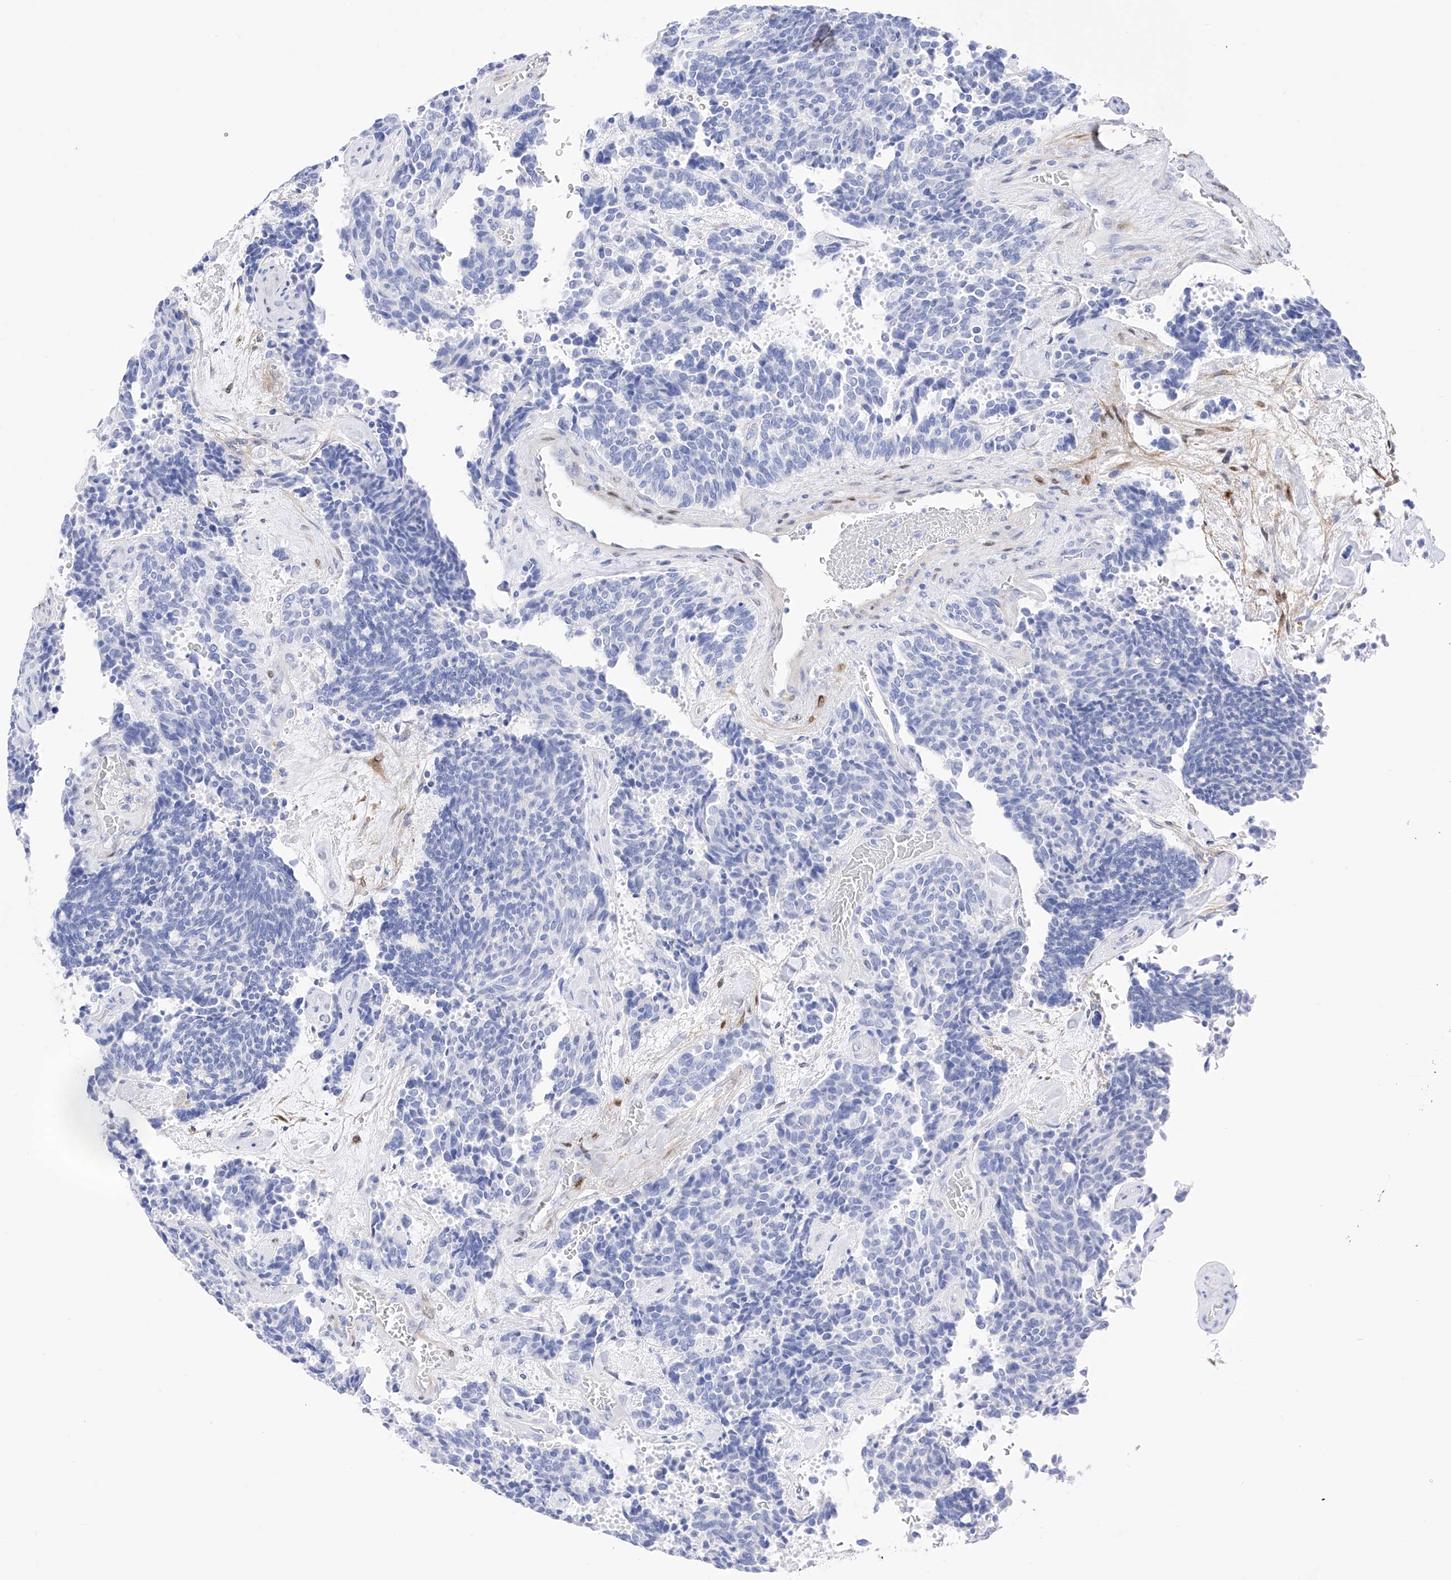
{"staining": {"intensity": "negative", "quantity": "none", "location": "none"}, "tissue": "carcinoid", "cell_type": "Tumor cells", "image_type": "cancer", "snomed": [{"axis": "morphology", "description": "Carcinoid, malignant, NOS"}, {"axis": "topography", "description": "Pancreas"}], "caption": "Tumor cells show no significant protein positivity in carcinoid (malignant).", "gene": "TRPC7", "patient": {"sex": "female", "age": 54}}